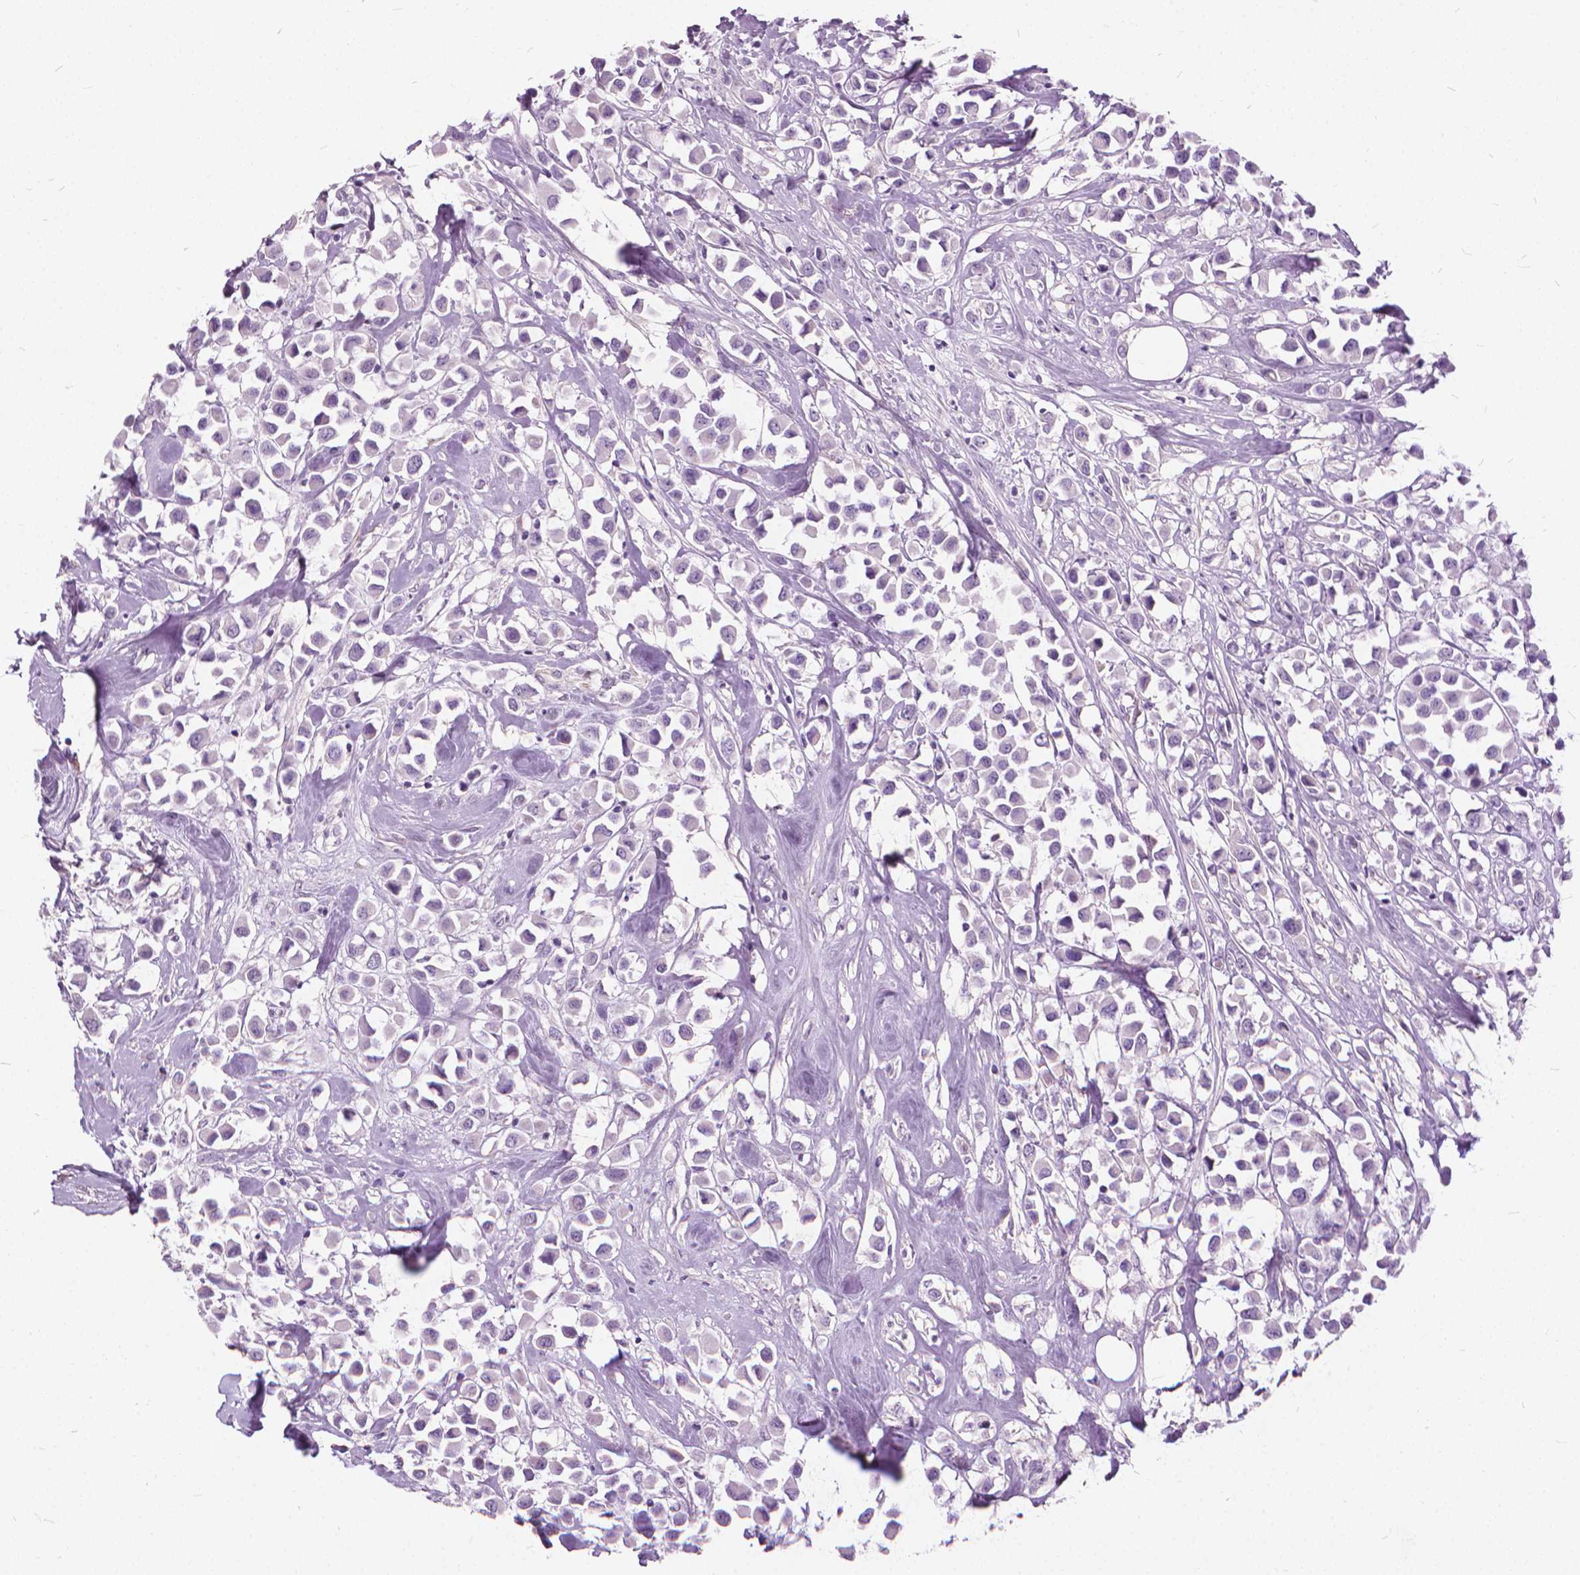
{"staining": {"intensity": "negative", "quantity": "none", "location": "none"}, "tissue": "breast cancer", "cell_type": "Tumor cells", "image_type": "cancer", "snomed": [{"axis": "morphology", "description": "Duct carcinoma"}, {"axis": "topography", "description": "Breast"}], "caption": "Image shows no protein staining in tumor cells of breast cancer (intraductal carcinoma) tissue.", "gene": "DNM1", "patient": {"sex": "female", "age": 61}}